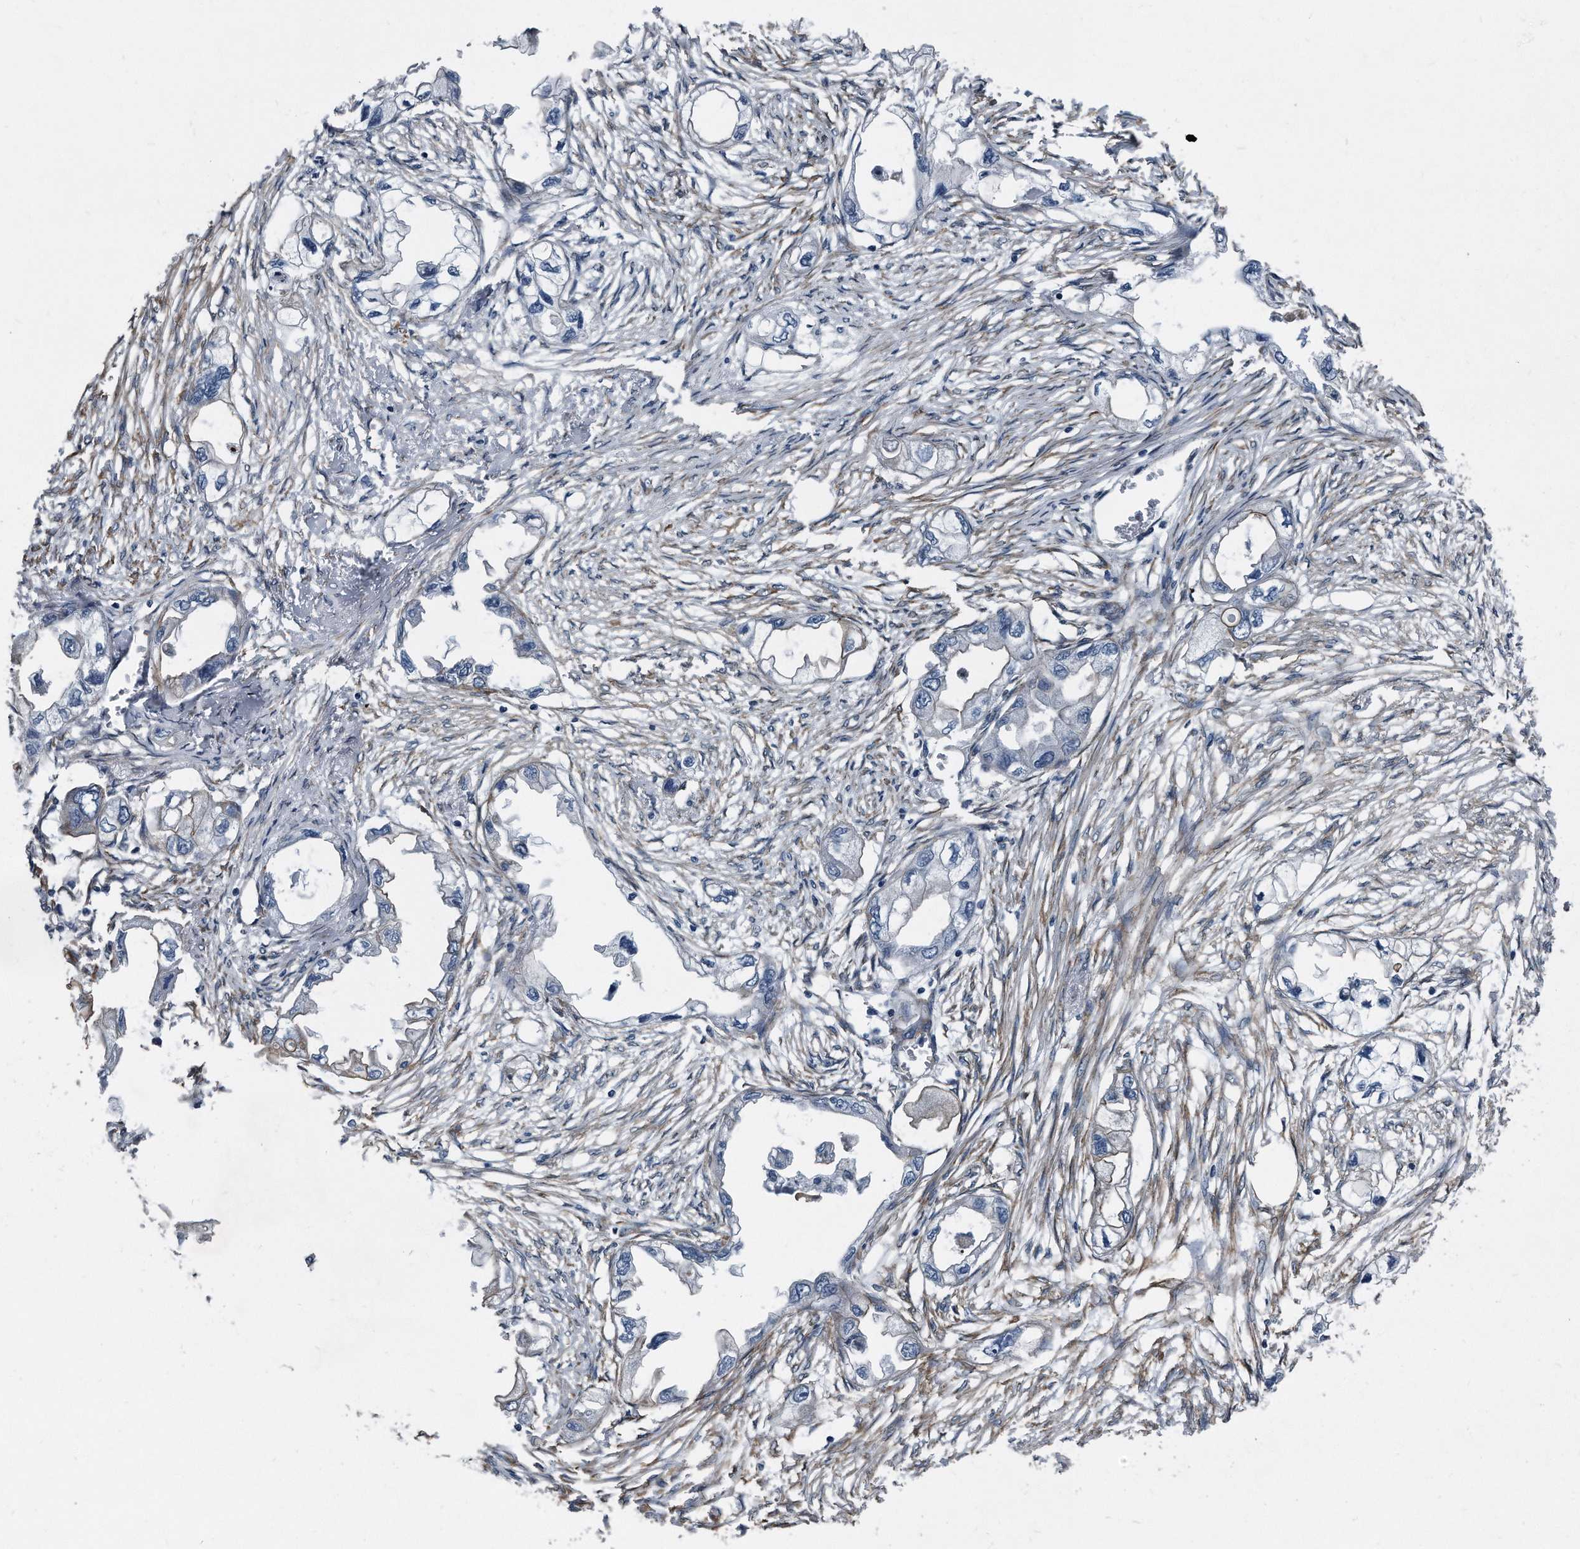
{"staining": {"intensity": "negative", "quantity": "none", "location": "none"}, "tissue": "endometrial cancer", "cell_type": "Tumor cells", "image_type": "cancer", "snomed": [{"axis": "morphology", "description": "Adenocarcinoma, NOS"}, {"axis": "morphology", "description": "Adenocarcinoma, metastatic, NOS"}, {"axis": "topography", "description": "Adipose tissue"}, {"axis": "topography", "description": "Endometrium"}], "caption": "DAB immunohistochemical staining of human adenocarcinoma (endometrial) reveals no significant staining in tumor cells. Brightfield microscopy of IHC stained with DAB (3,3'-diaminobenzidine) (brown) and hematoxylin (blue), captured at high magnification.", "gene": "PLEC", "patient": {"sex": "female", "age": 67}}